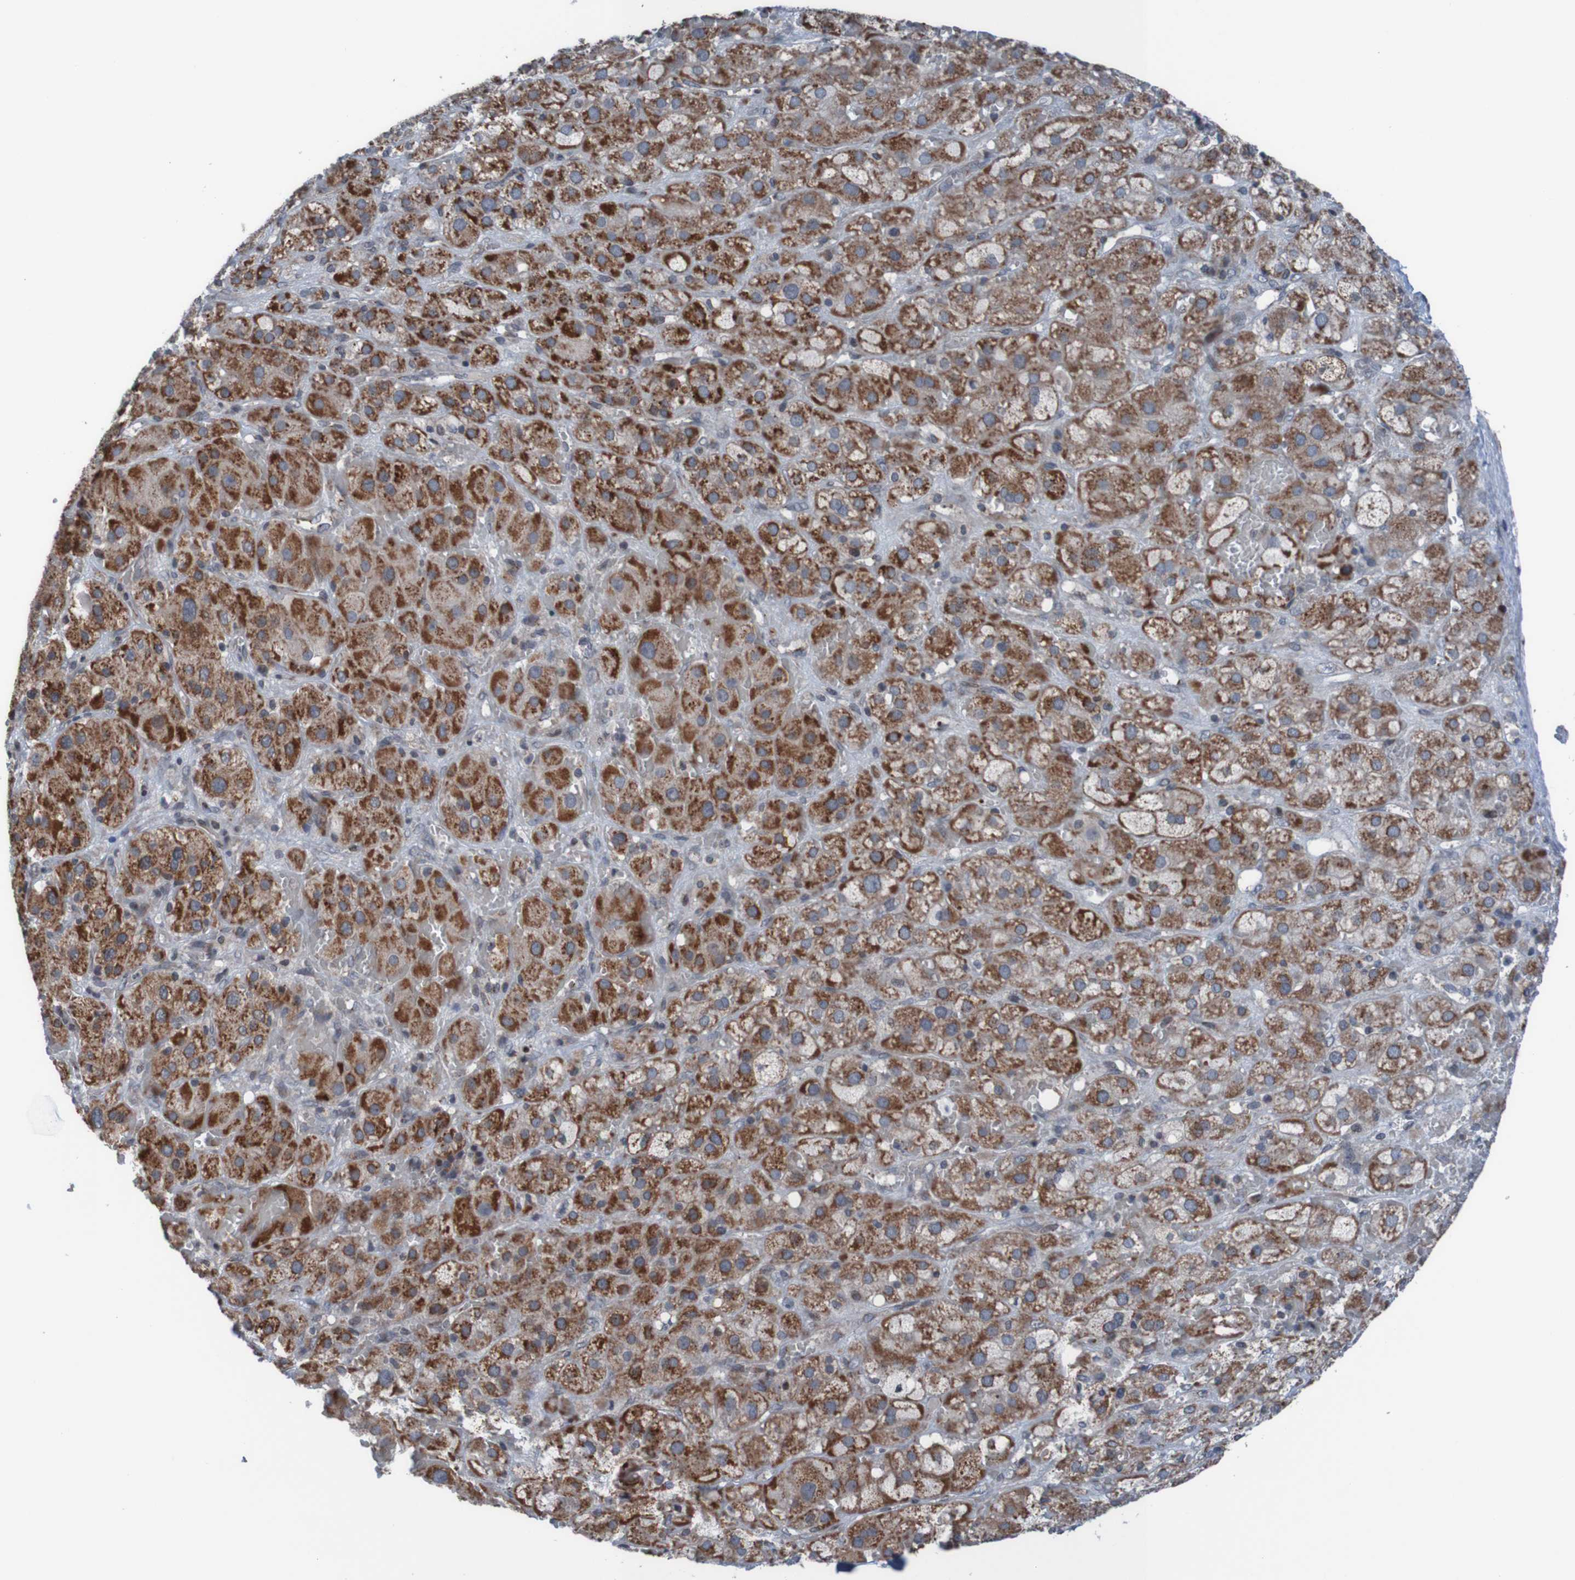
{"staining": {"intensity": "strong", "quantity": "25%-75%", "location": "cytoplasmic/membranous"}, "tissue": "adrenal gland", "cell_type": "Glandular cells", "image_type": "normal", "snomed": [{"axis": "morphology", "description": "Normal tissue, NOS"}, {"axis": "topography", "description": "Adrenal gland"}], "caption": "Adrenal gland stained with IHC reveals strong cytoplasmic/membranous expression in approximately 25%-75% of glandular cells.", "gene": "UNG", "patient": {"sex": "female", "age": 47}}